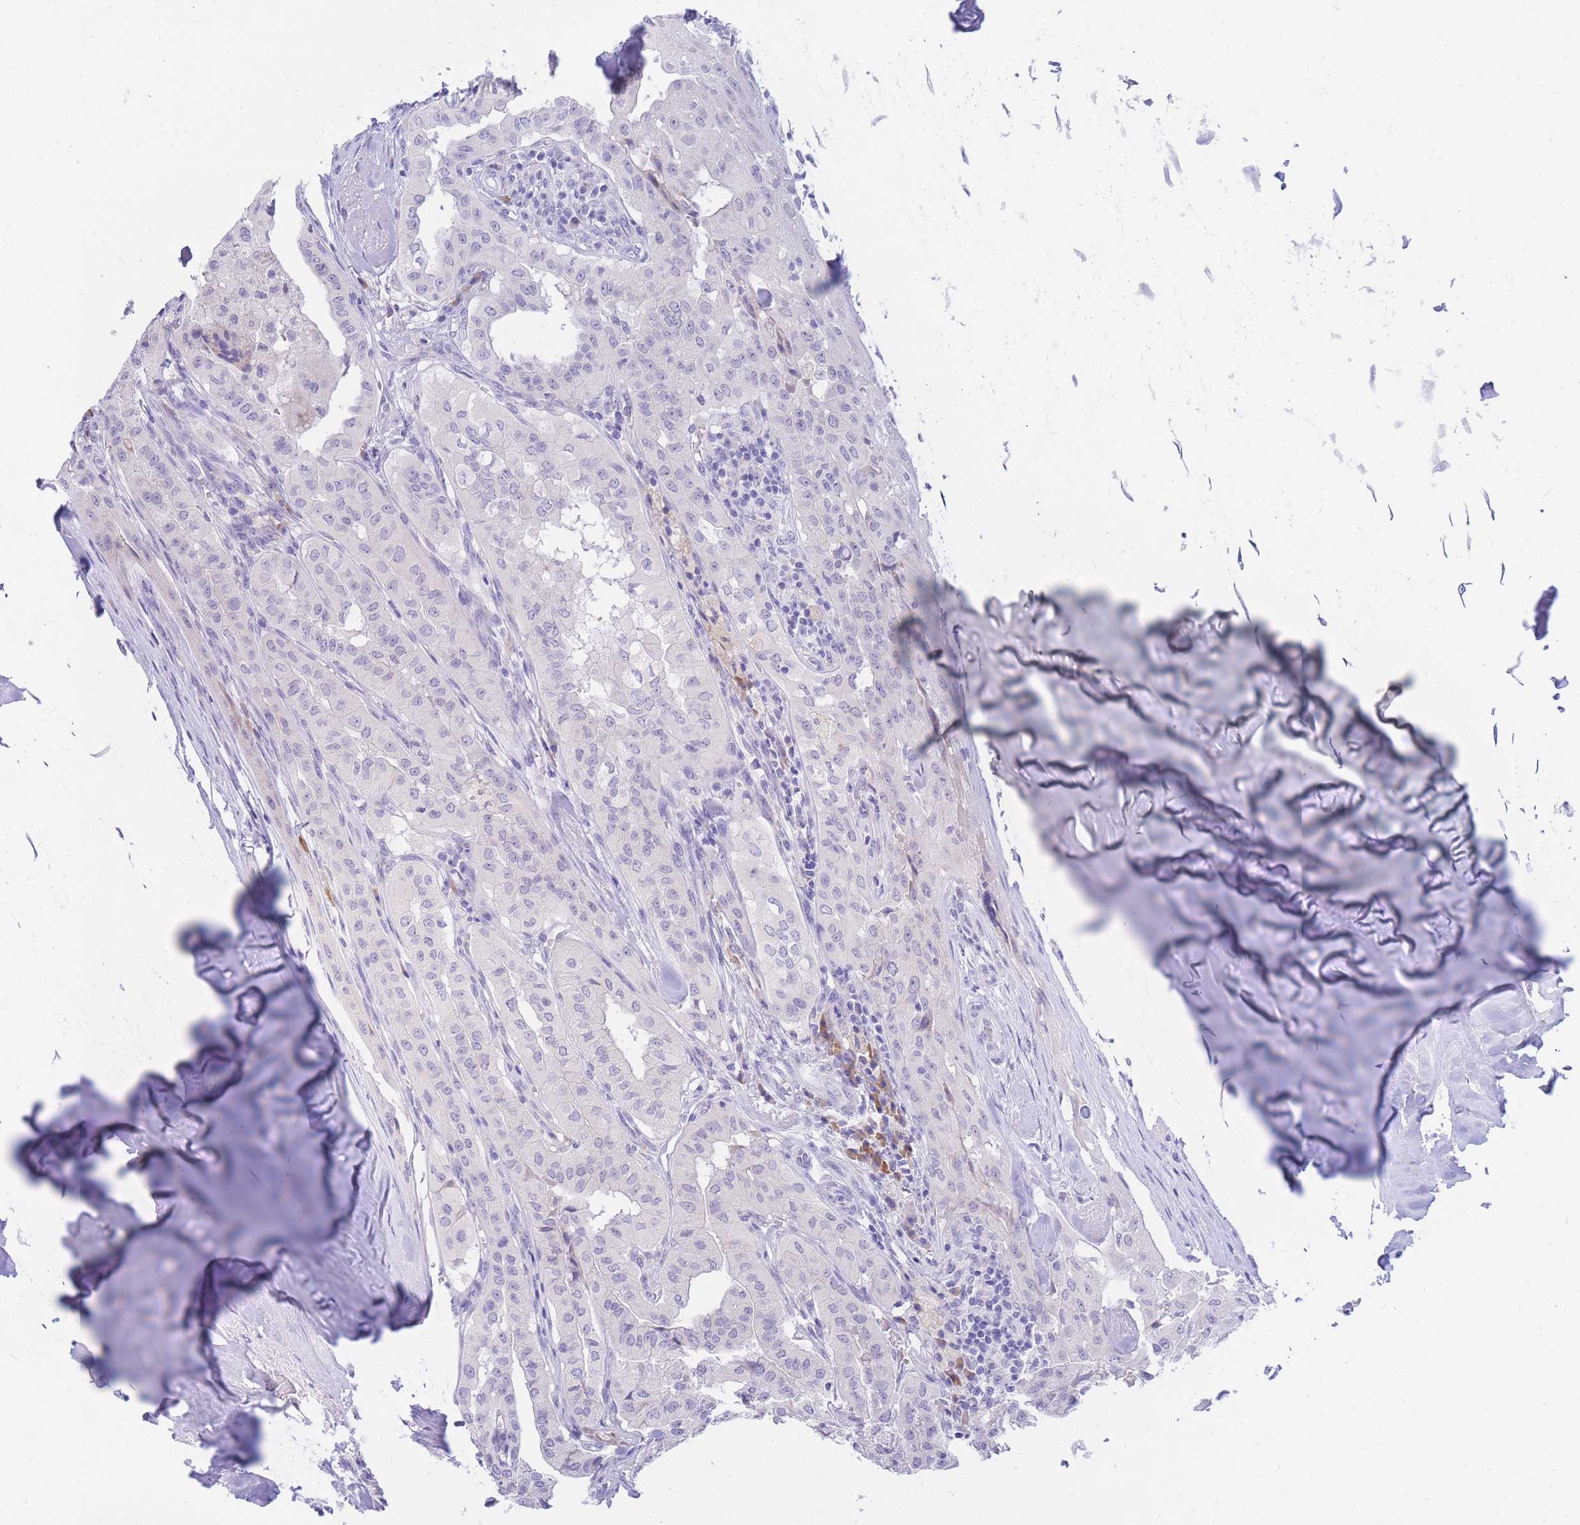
{"staining": {"intensity": "negative", "quantity": "none", "location": "none"}, "tissue": "thyroid cancer", "cell_type": "Tumor cells", "image_type": "cancer", "snomed": [{"axis": "morphology", "description": "Papillary adenocarcinoma, NOS"}, {"axis": "topography", "description": "Thyroid gland"}], "caption": "IHC image of papillary adenocarcinoma (thyroid) stained for a protein (brown), which exhibits no expression in tumor cells.", "gene": "SSUH2", "patient": {"sex": "female", "age": 59}}